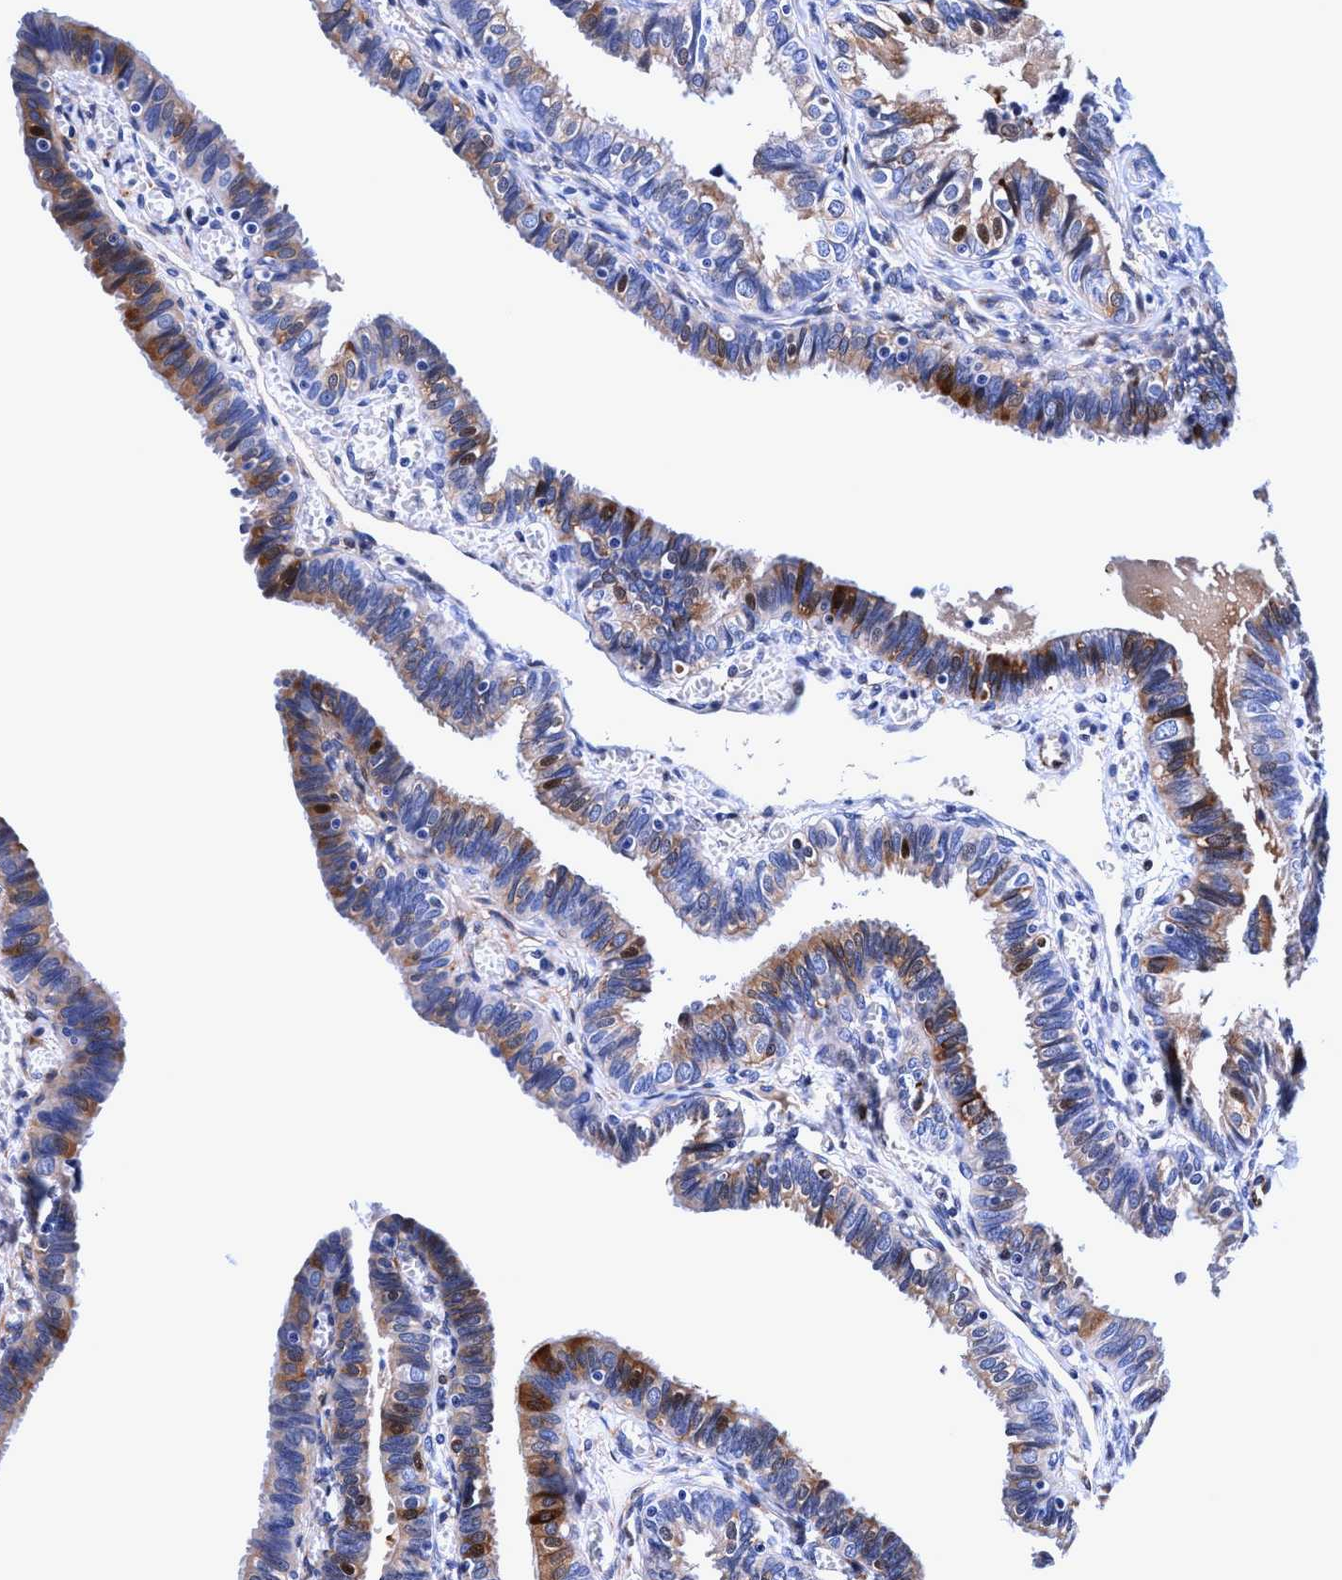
{"staining": {"intensity": "strong", "quantity": ">75%", "location": "cytoplasmic/membranous,nuclear"}, "tissue": "fallopian tube", "cell_type": "Glandular cells", "image_type": "normal", "snomed": [{"axis": "morphology", "description": "Normal tissue, NOS"}, {"axis": "topography", "description": "Fallopian tube"}], "caption": "IHC (DAB) staining of unremarkable fallopian tube shows strong cytoplasmic/membranous,nuclear protein staining in about >75% of glandular cells. Using DAB (3,3'-diaminobenzidine) (brown) and hematoxylin (blue) stains, captured at high magnification using brightfield microscopy.", "gene": "UBALD2", "patient": {"sex": "female", "age": 46}}